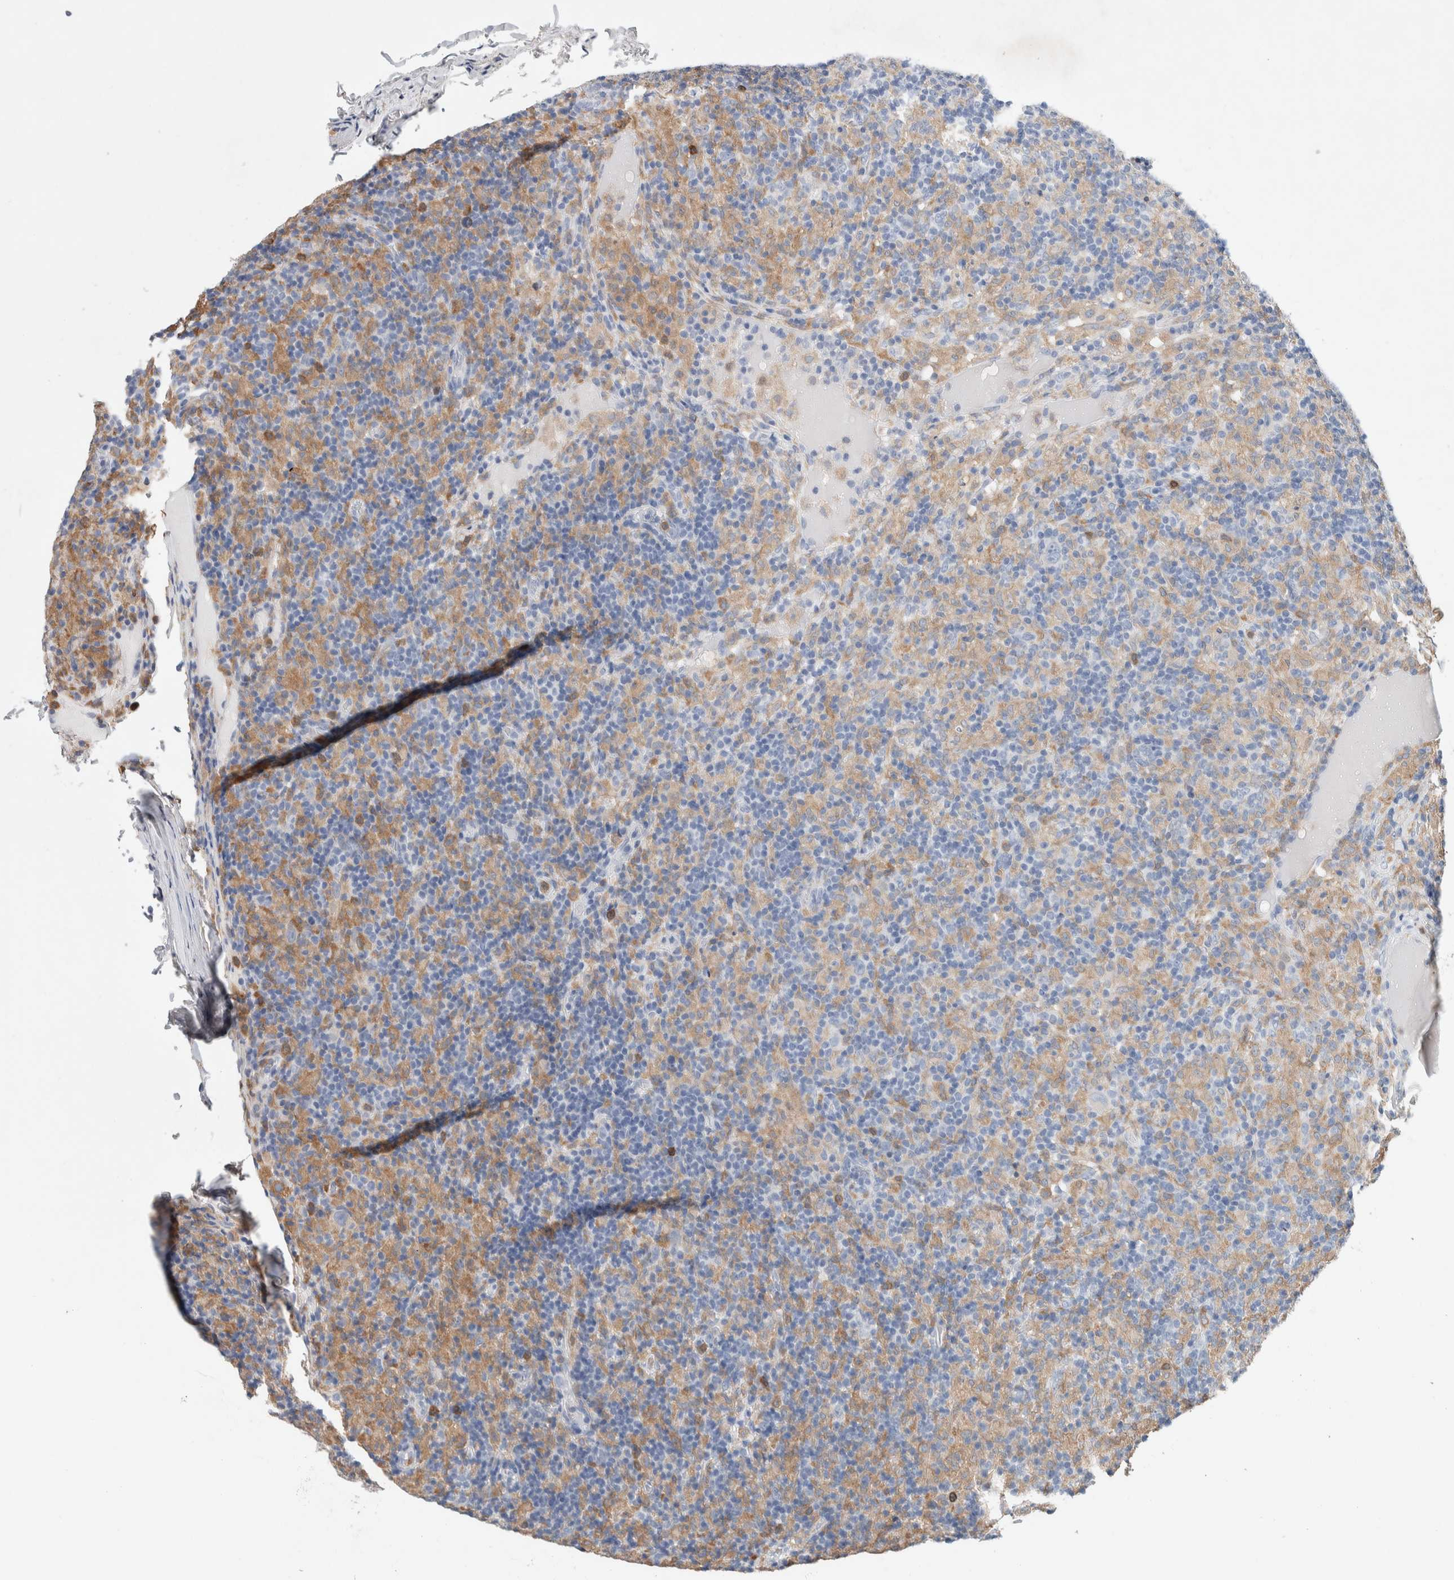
{"staining": {"intensity": "negative", "quantity": "none", "location": "none"}, "tissue": "lymphoma", "cell_type": "Tumor cells", "image_type": "cancer", "snomed": [{"axis": "morphology", "description": "Hodgkin's disease, NOS"}, {"axis": "topography", "description": "Lymph node"}], "caption": "Tumor cells are negative for protein expression in human lymphoma.", "gene": "NCF2", "patient": {"sex": "male", "age": 70}}